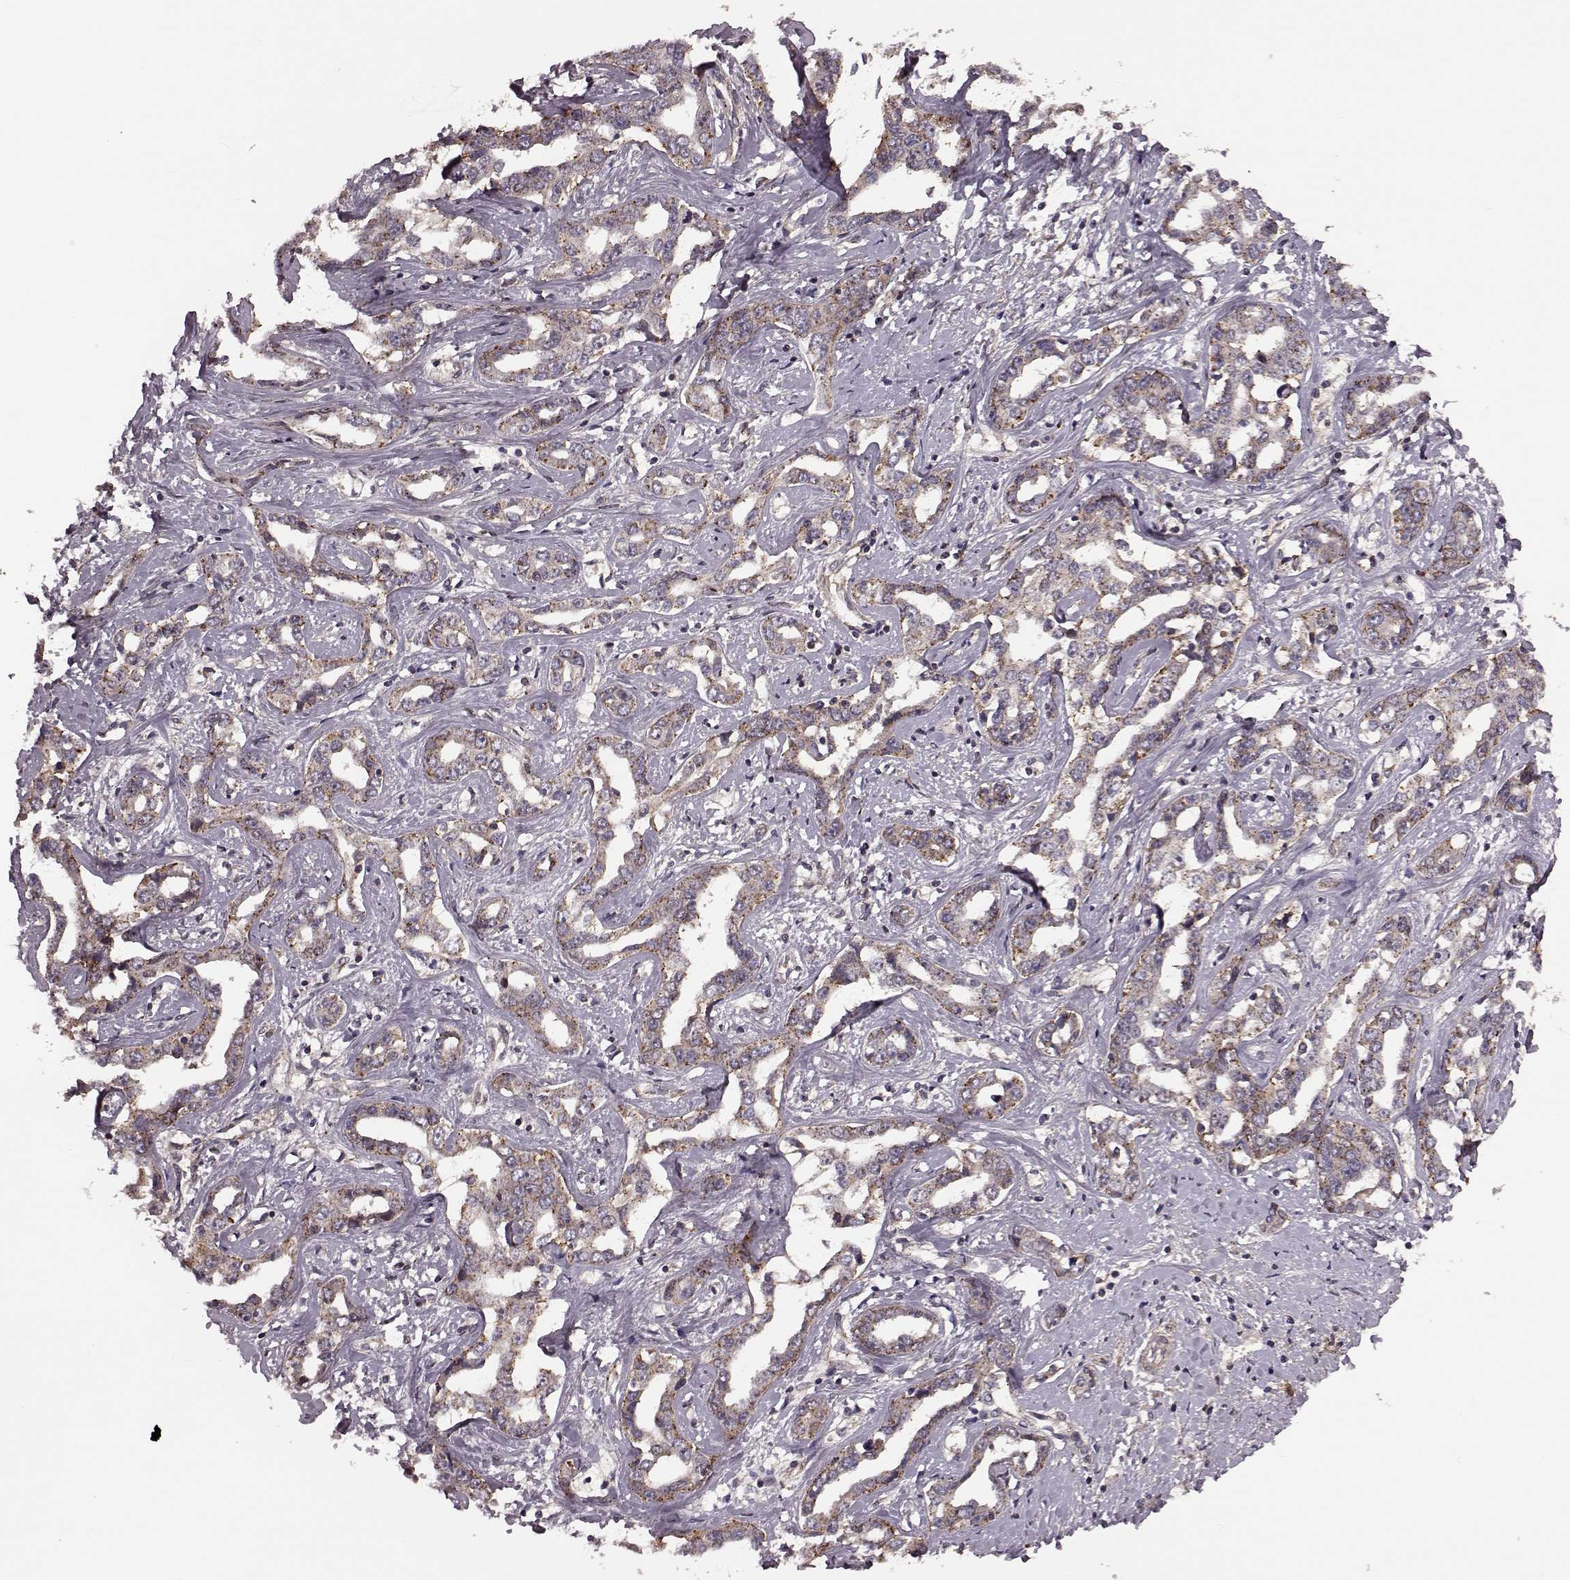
{"staining": {"intensity": "moderate", "quantity": ">75%", "location": "cytoplasmic/membranous"}, "tissue": "liver cancer", "cell_type": "Tumor cells", "image_type": "cancer", "snomed": [{"axis": "morphology", "description": "Cholangiocarcinoma"}, {"axis": "topography", "description": "Liver"}], "caption": "A photomicrograph showing moderate cytoplasmic/membranous expression in about >75% of tumor cells in liver cholangiocarcinoma, as visualized by brown immunohistochemical staining.", "gene": "FNIP2", "patient": {"sex": "male", "age": 59}}